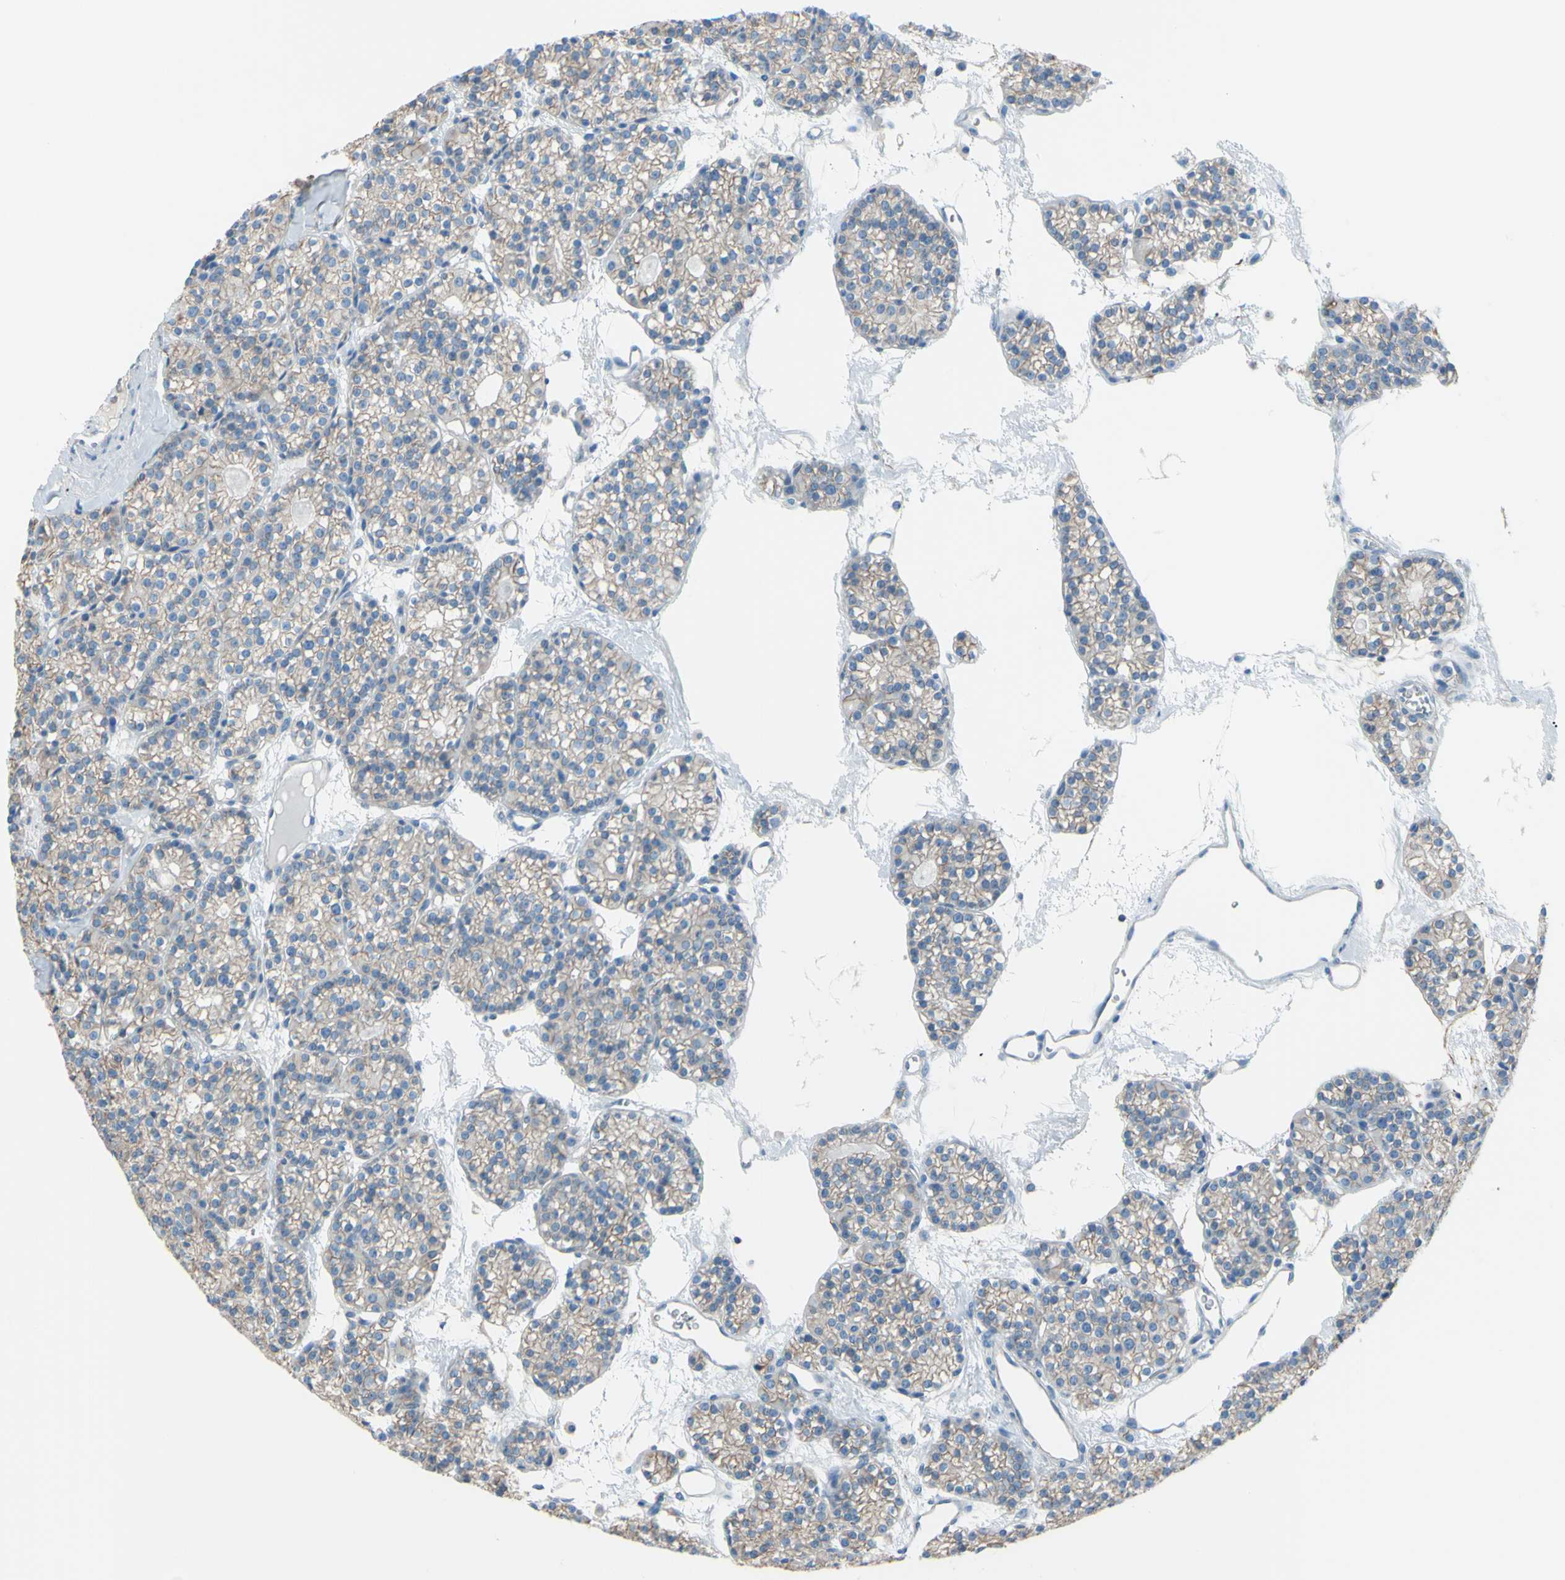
{"staining": {"intensity": "weak", "quantity": ">75%", "location": "cytoplasmic/membranous"}, "tissue": "parathyroid gland", "cell_type": "Glandular cells", "image_type": "normal", "snomed": [{"axis": "morphology", "description": "Normal tissue, NOS"}, {"axis": "topography", "description": "Parathyroid gland"}], "caption": "Immunohistochemistry of normal parathyroid gland displays low levels of weak cytoplasmic/membranous expression in about >75% of glandular cells. The staining was performed using DAB (3,3'-diaminobenzidine), with brown indicating positive protein expression. Nuclei are stained blue with hematoxylin.", "gene": "ADD1", "patient": {"sex": "female", "age": 64}}